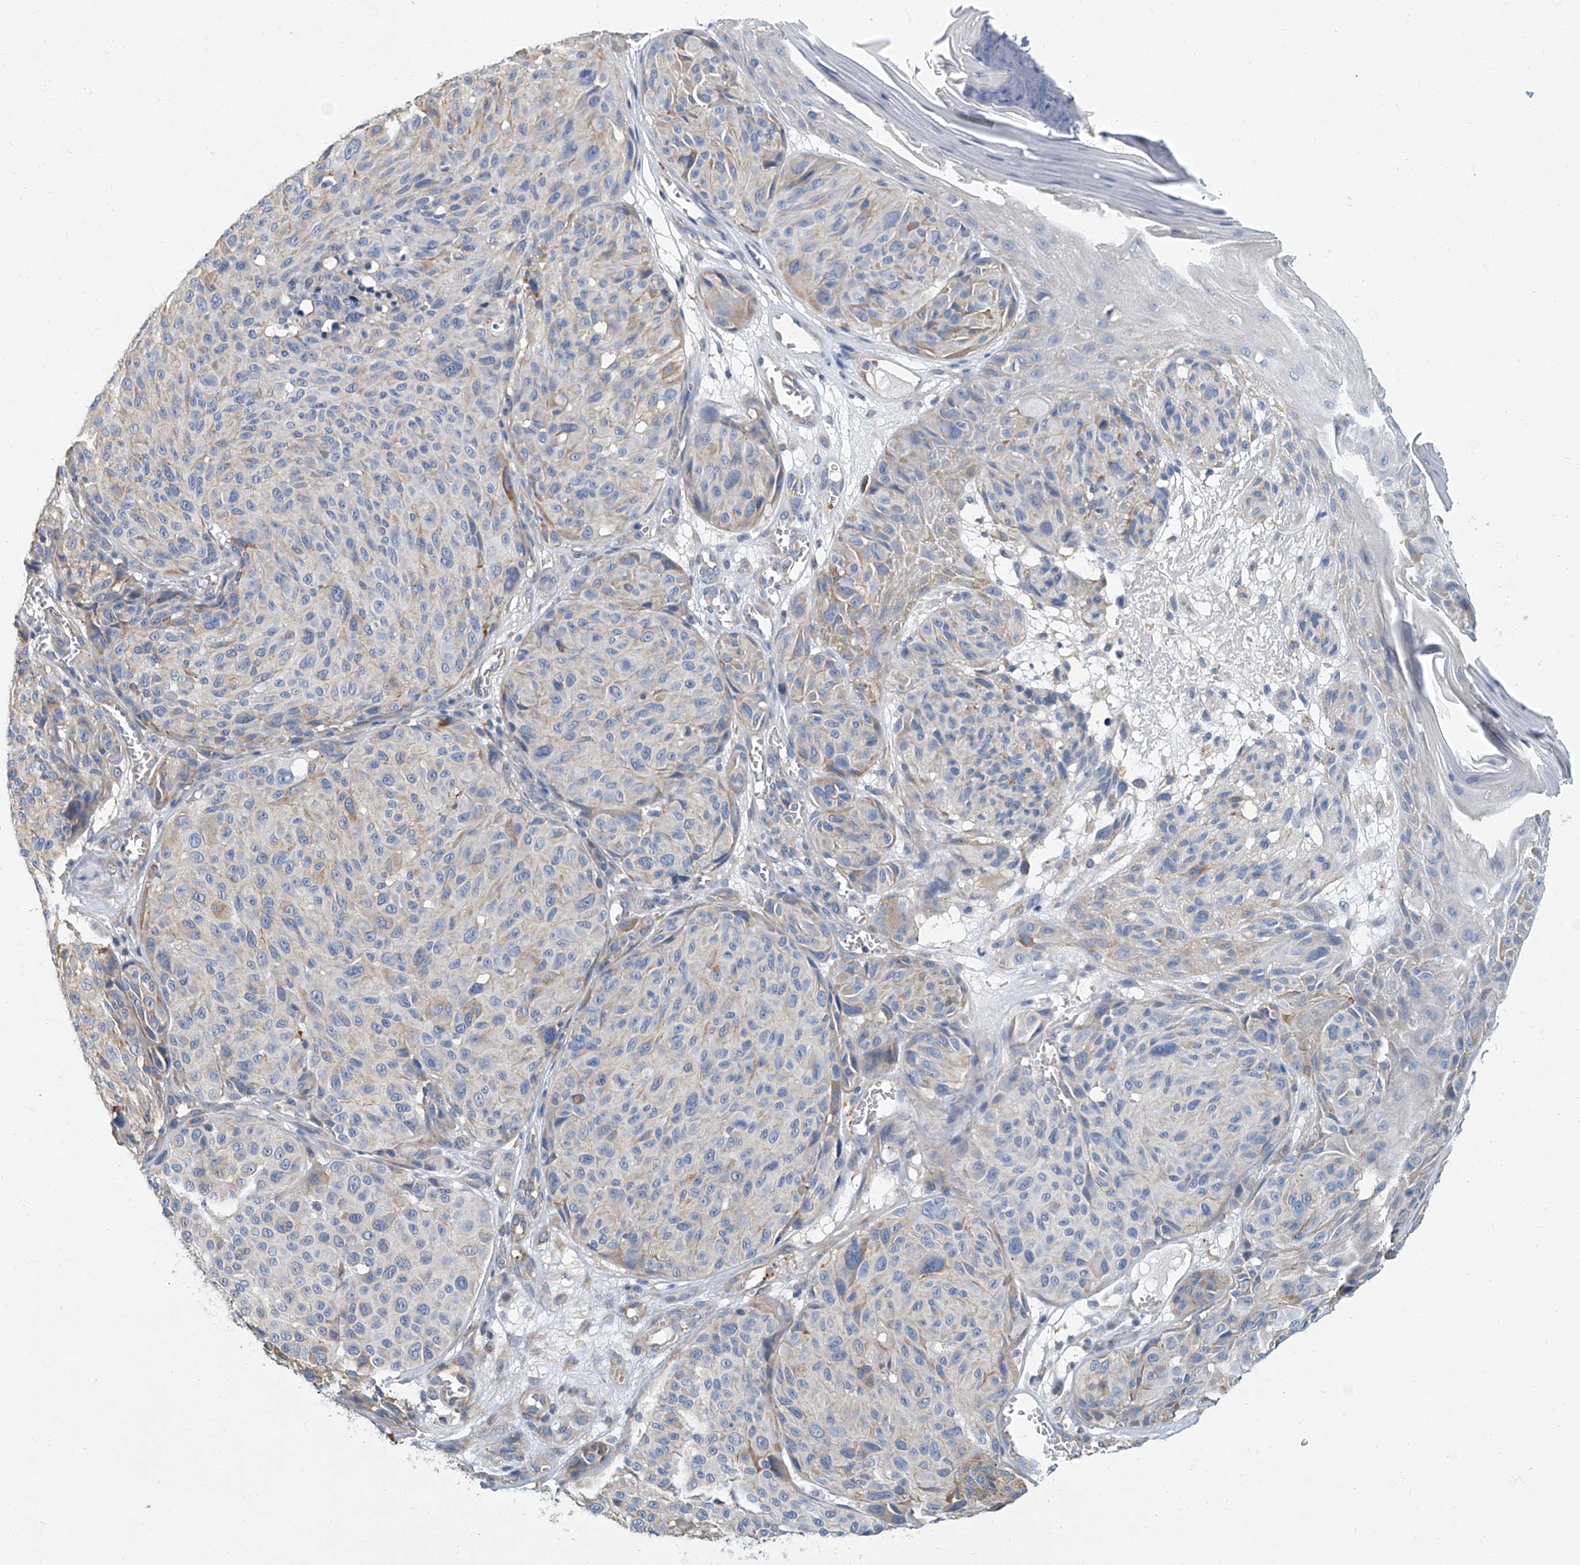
{"staining": {"intensity": "weak", "quantity": "<25%", "location": "cytoplasmic/membranous"}, "tissue": "melanoma", "cell_type": "Tumor cells", "image_type": "cancer", "snomed": [{"axis": "morphology", "description": "Malignant melanoma, NOS"}, {"axis": "topography", "description": "Skin"}], "caption": "High power microscopy micrograph of an immunohistochemistry image of melanoma, revealing no significant positivity in tumor cells.", "gene": "PSMB10", "patient": {"sex": "male", "age": 83}}